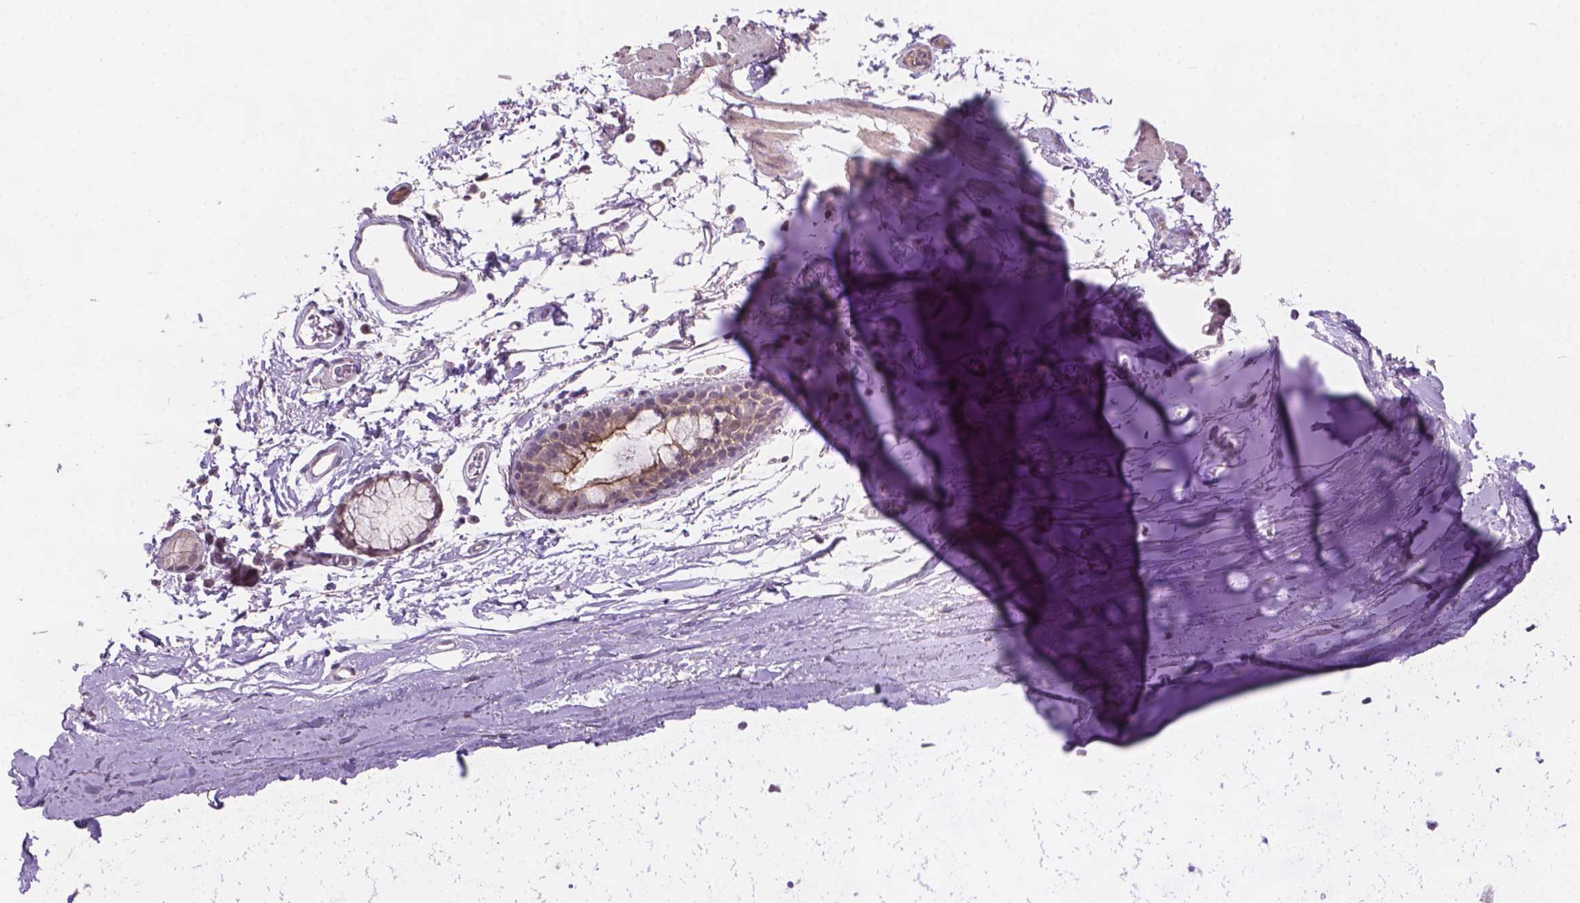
{"staining": {"intensity": "negative", "quantity": "none", "location": "none"}, "tissue": "adipose tissue", "cell_type": "Adipocytes", "image_type": "normal", "snomed": [{"axis": "morphology", "description": "Normal tissue, NOS"}, {"axis": "topography", "description": "Cartilage tissue"}, {"axis": "topography", "description": "Bronchus"}], "caption": "Immunohistochemical staining of unremarkable adipose tissue demonstrates no significant expression in adipocytes. (Brightfield microscopy of DAB immunohistochemistry (IHC) at high magnification).", "gene": "GXYLT2", "patient": {"sex": "female", "age": 79}}